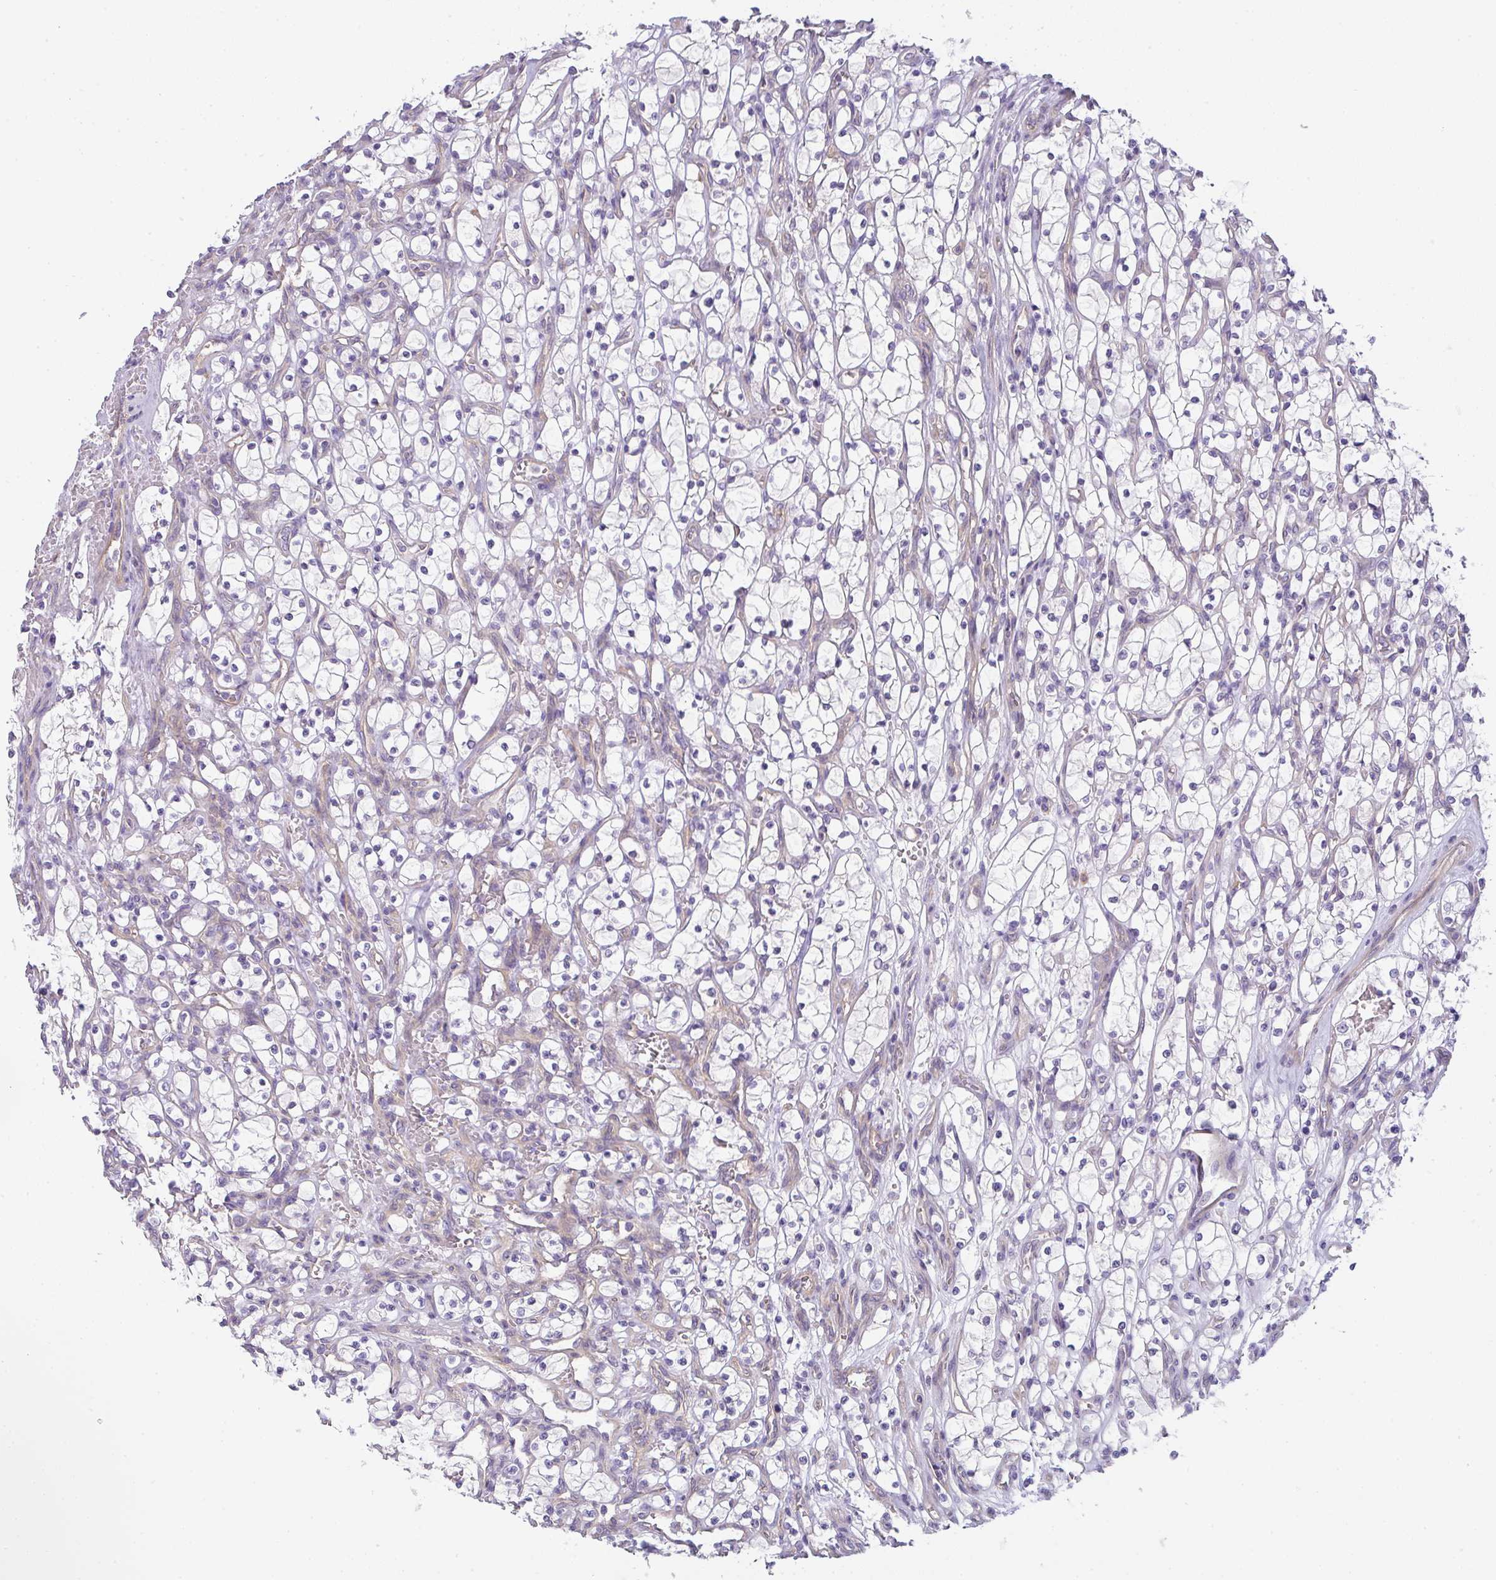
{"staining": {"intensity": "negative", "quantity": "none", "location": "none"}, "tissue": "renal cancer", "cell_type": "Tumor cells", "image_type": "cancer", "snomed": [{"axis": "morphology", "description": "Adenocarcinoma, NOS"}, {"axis": "topography", "description": "Kidney"}], "caption": "Protein analysis of renal cancer (adenocarcinoma) reveals no significant staining in tumor cells. (Stains: DAB IHC with hematoxylin counter stain, Microscopy: brightfield microscopy at high magnification).", "gene": "FILIP1", "patient": {"sex": "female", "age": 69}}